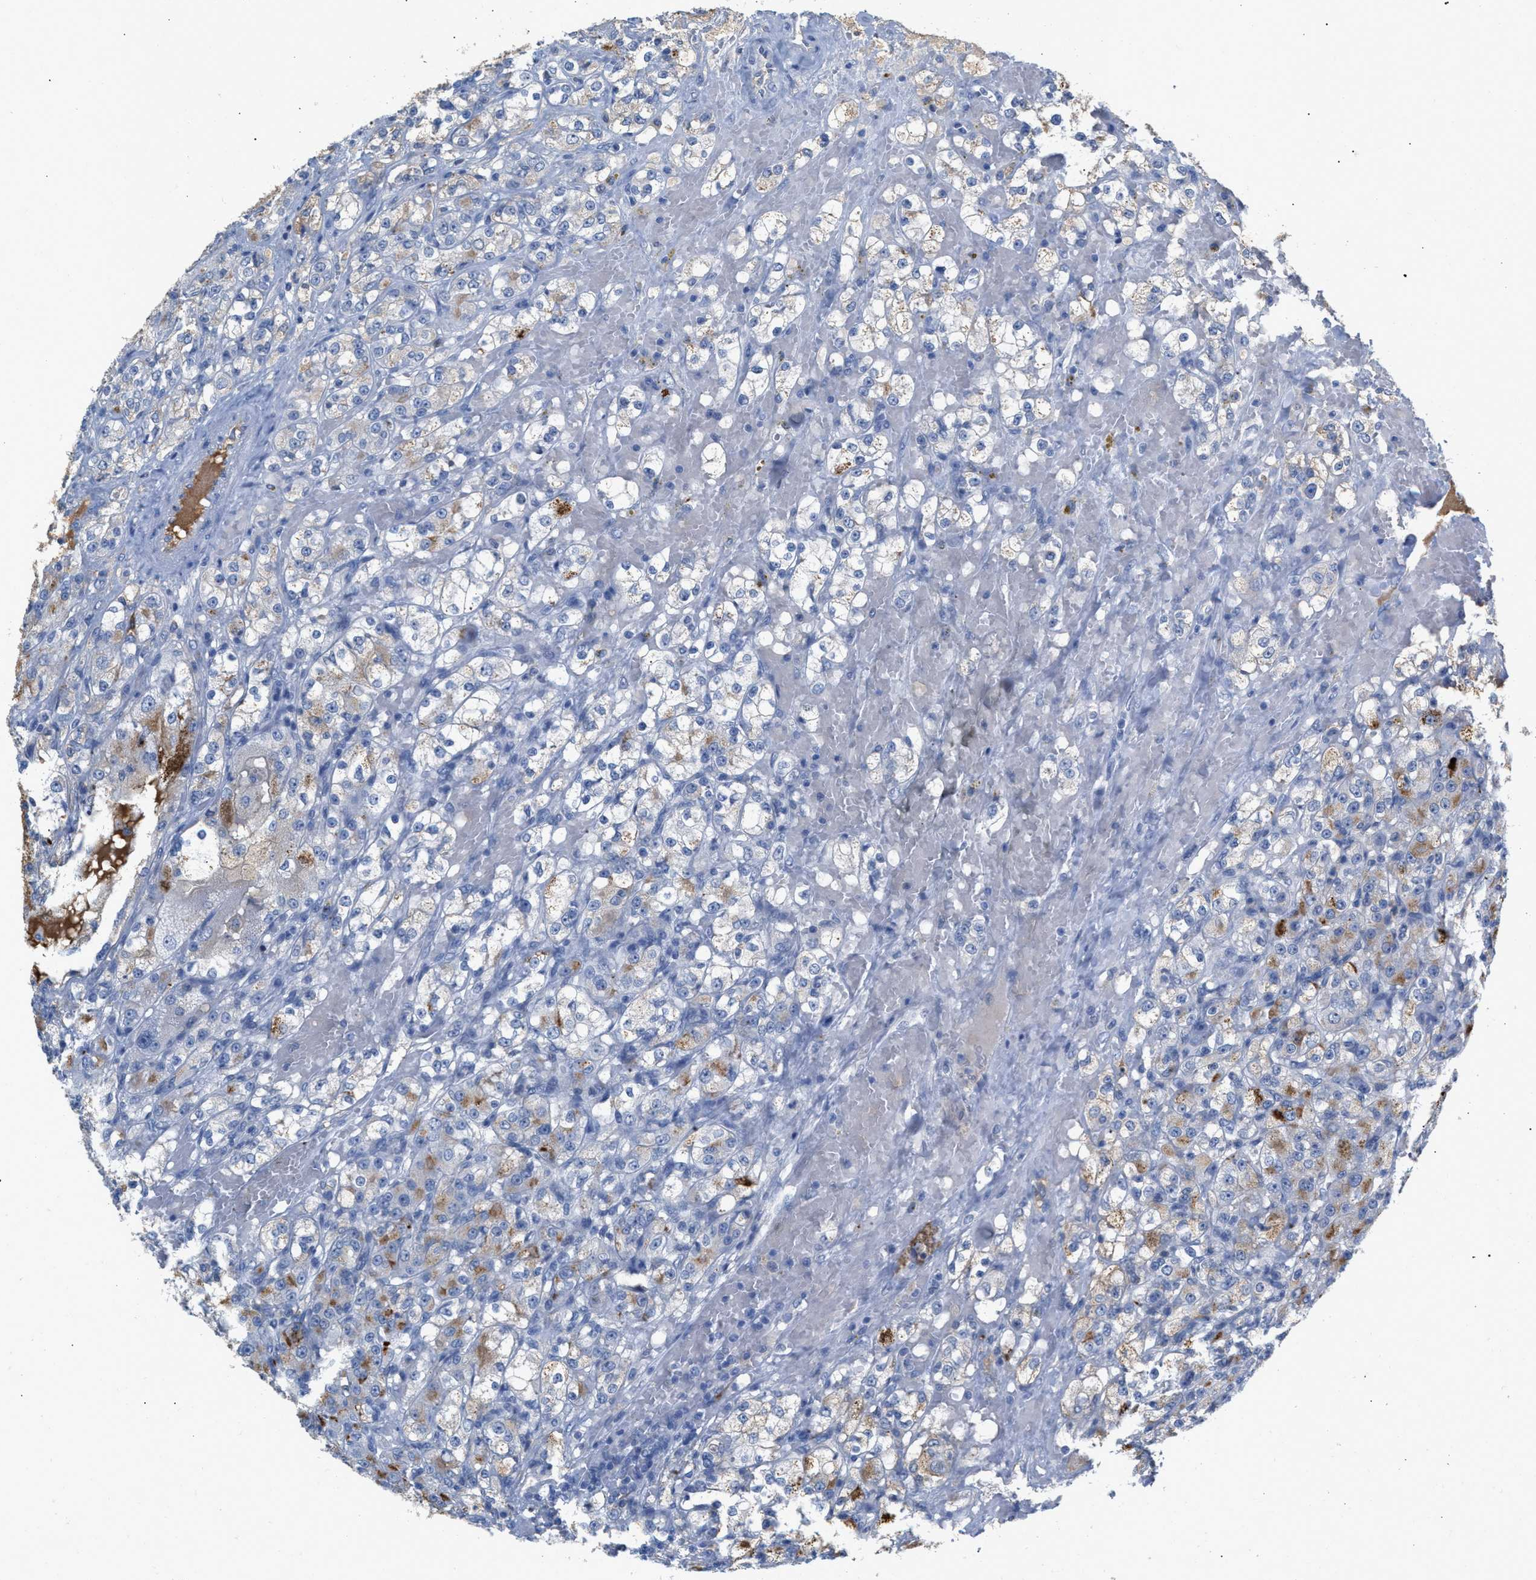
{"staining": {"intensity": "moderate", "quantity": "<25%", "location": "cytoplasmic/membranous"}, "tissue": "renal cancer", "cell_type": "Tumor cells", "image_type": "cancer", "snomed": [{"axis": "morphology", "description": "Normal tissue, NOS"}, {"axis": "morphology", "description": "Adenocarcinoma, NOS"}, {"axis": "topography", "description": "Kidney"}], "caption": "Adenocarcinoma (renal) stained with DAB IHC demonstrates low levels of moderate cytoplasmic/membranous expression in approximately <25% of tumor cells.", "gene": "APOH", "patient": {"sex": "male", "age": 61}}